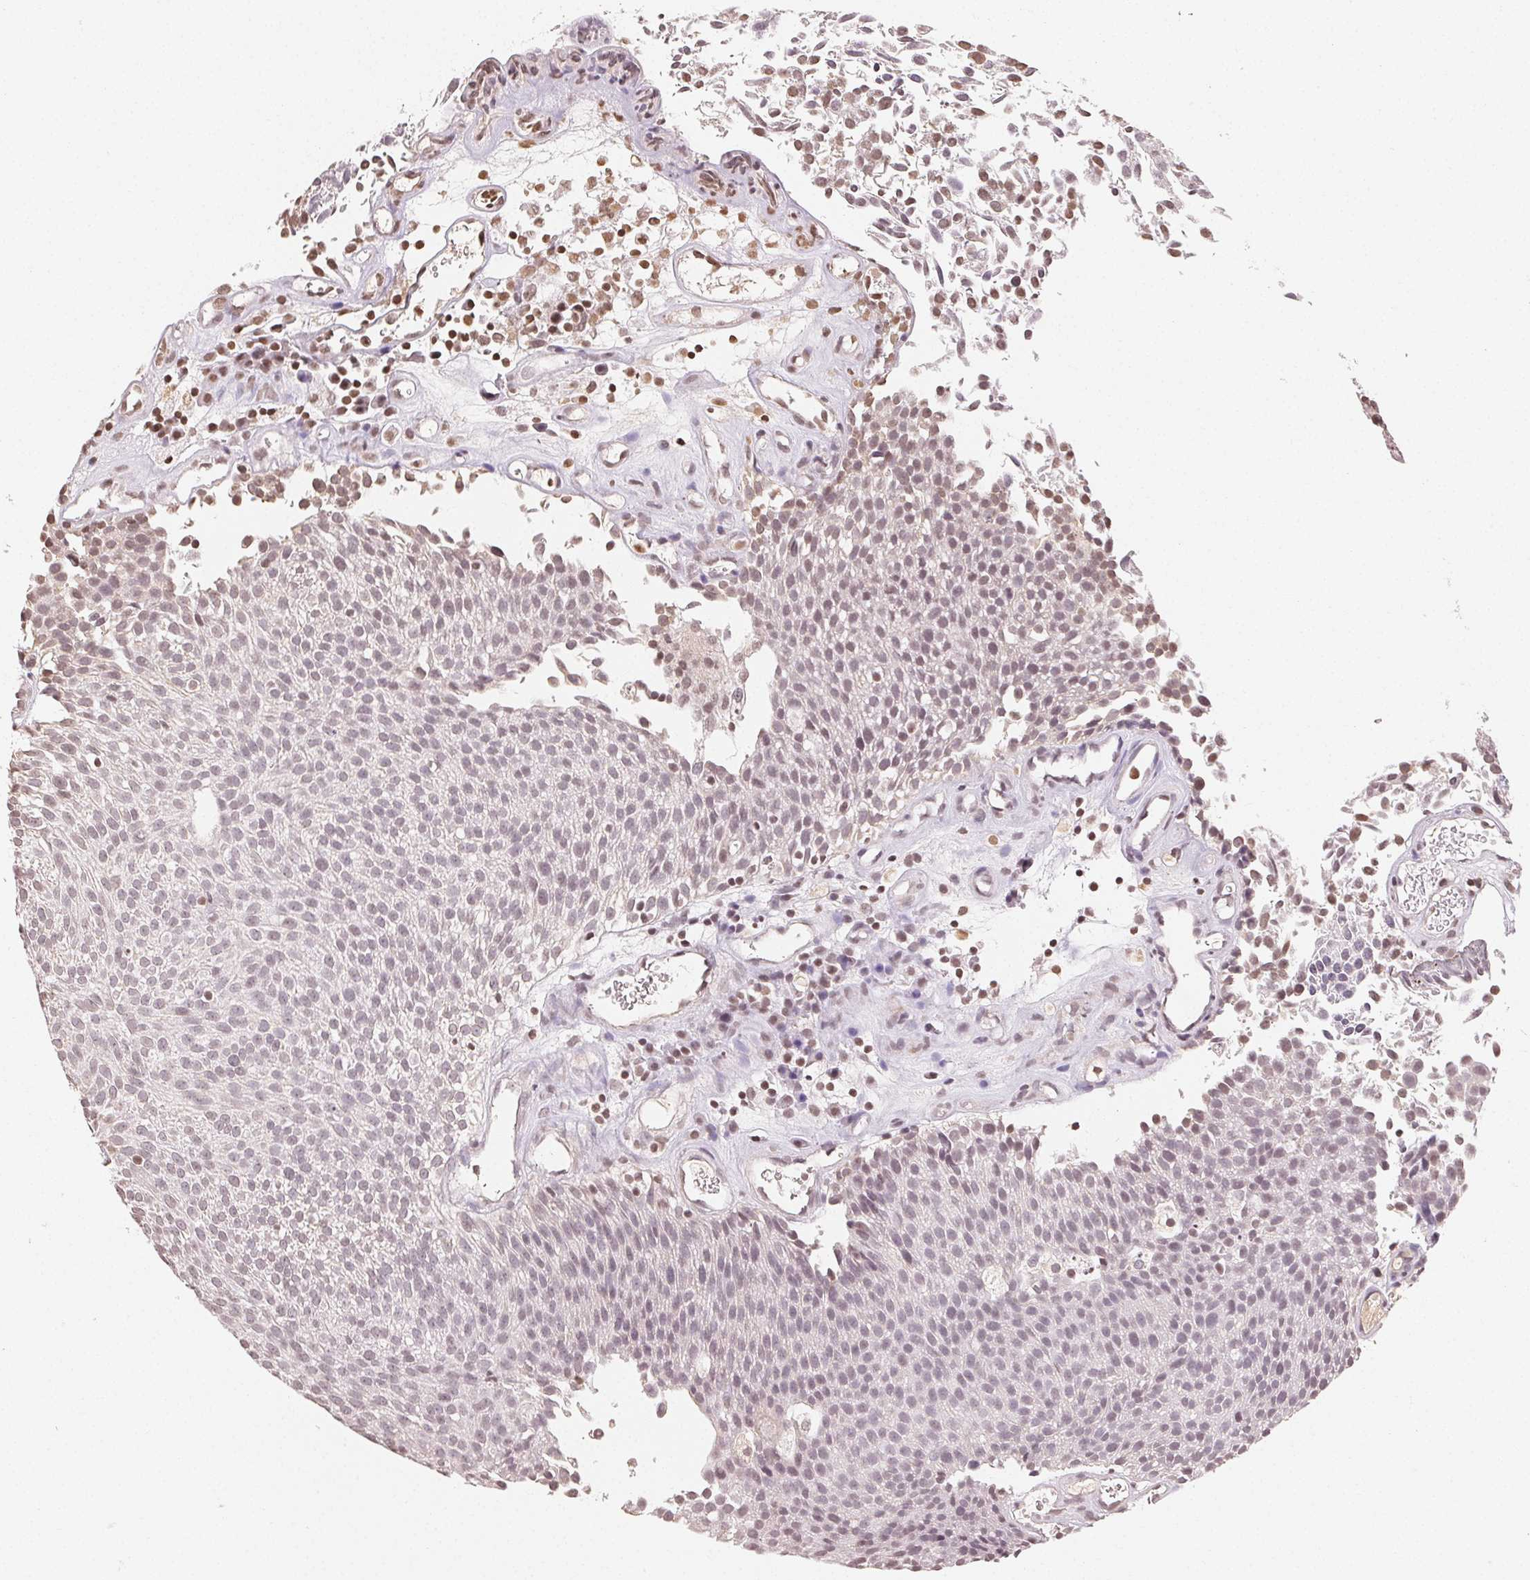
{"staining": {"intensity": "weak", "quantity": "25%-75%", "location": "nuclear"}, "tissue": "urothelial cancer", "cell_type": "Tumor cells", "image_type": "cancer", "snomed": [{"axis": "morphology", "description": "Urothelial carcinoma, Low grade"}, {"axis": "topography", "description": "Urinary bladder"}], "caption": "Urothelial cancer stained with immunohistochemistry (IHC) reveals weak nuclear staining in approximately 25%-75% of tumor cells.", "gene": "TBP", "patient": {"sex": "female", "age": 79}}